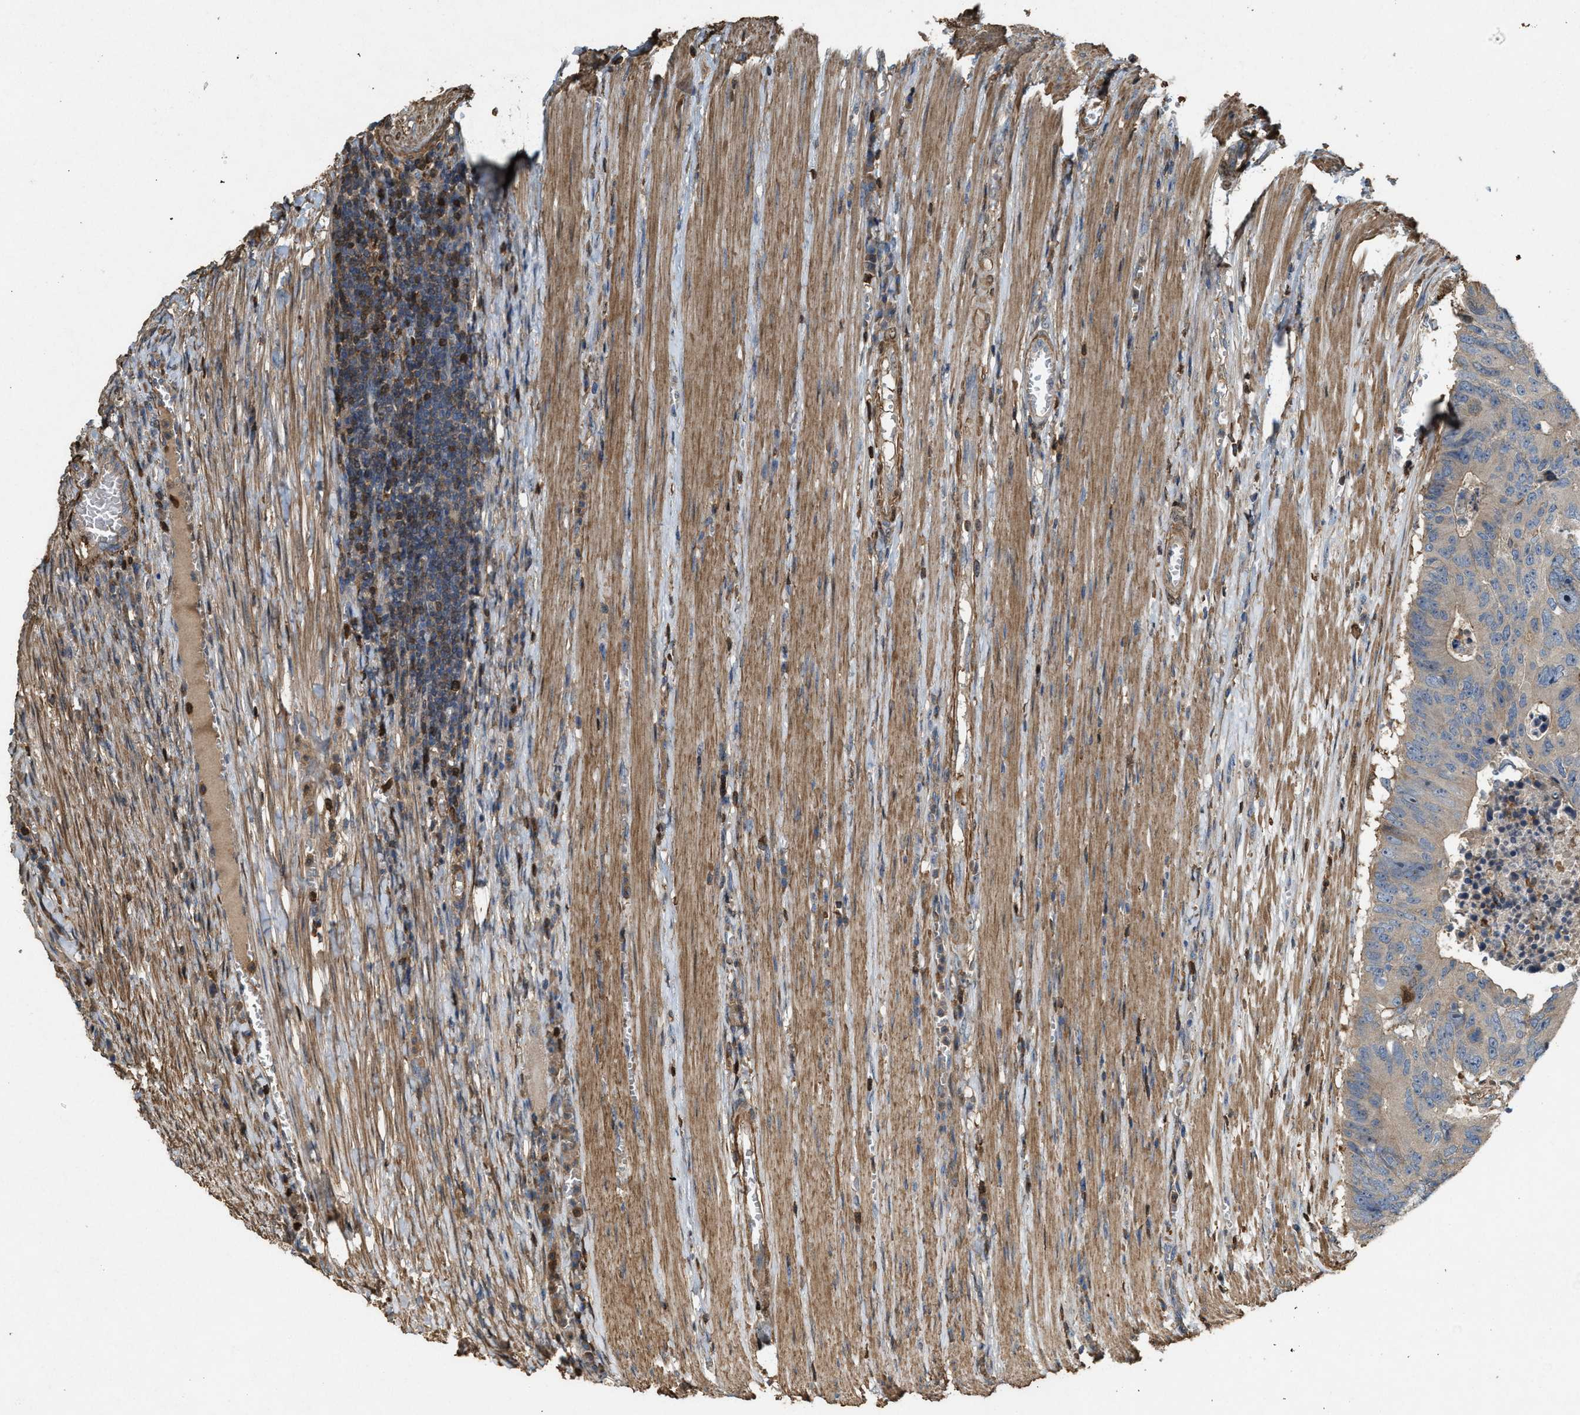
{"staining": {"intensity": "weak", "quantity": "<25%", "location": "cytoplasmic/membranous"}, "tissue": "colorectal cancer", "cell_type": "Tumor cells", "image_type": "cancer", "snomed": [{"axis": "morphology", "description": "Adenocarcinoma, NOS"}, {"axis": "topography", "description": "Colon"}], "caption": "An immunohistochemistry (IHC) micrograph of colorectal adenocarcinoma is shown. There is no staining in tumor cells of colorectal adenocarcinoma.", "gene": "SERPINB5", "patient": {"sex": "male", "age": 87}}